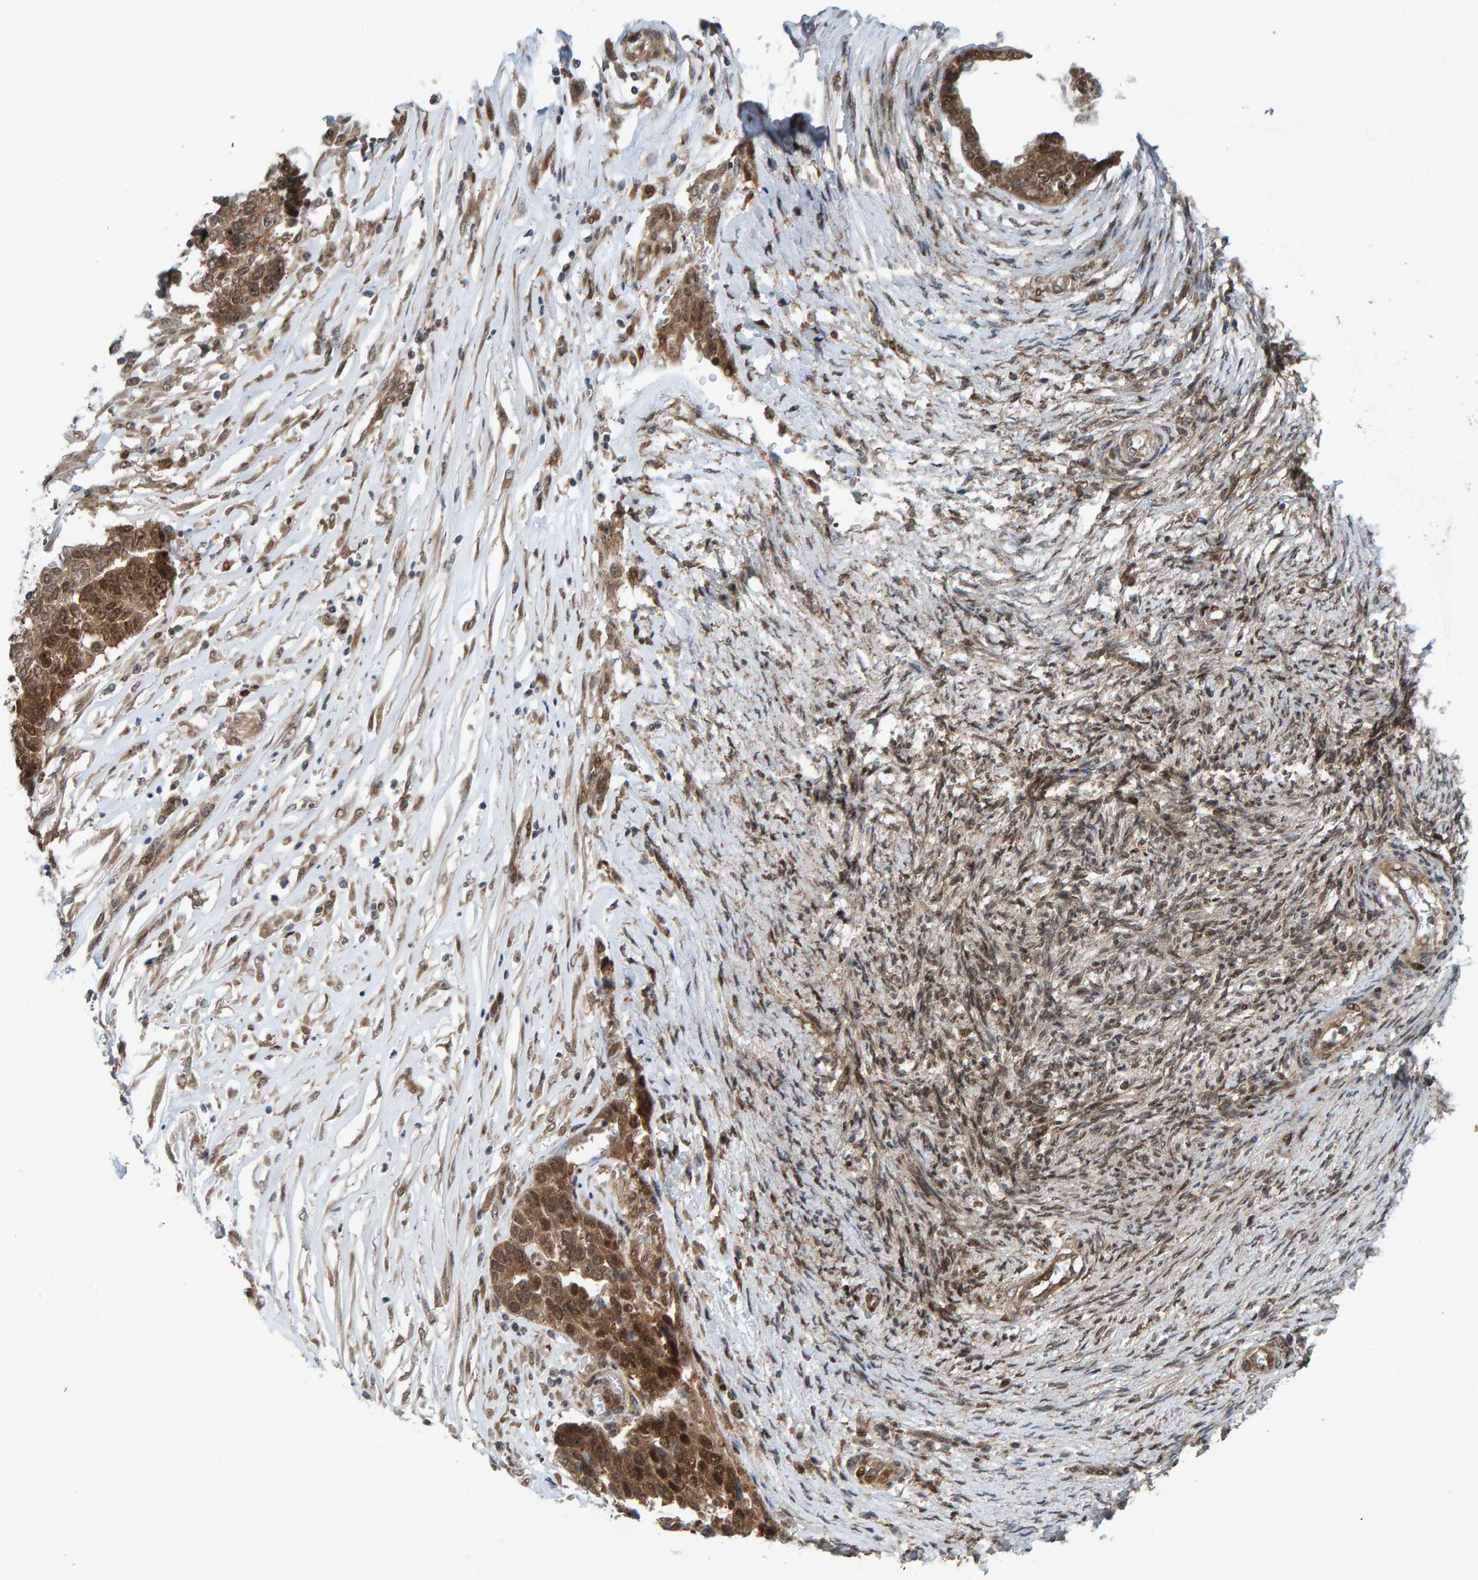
{"staining": {"intensity": "moderate", "quantity": ">75%", "location": "cytoplasmic/membranous,nuclear"}, "tissue": "ovarian cancer", "cell_type": "Tumor cells", "image_type": "cancer", "snomed": [{"axis": "morphology", "description": "Cystadenocarcinoma, serous, NOS"}, {"axis": "topography", "description": "Ovary"}], "caption": "Moderate cytoplasmic/membranous and nuclear expression is present in about >75% of tumor cells in serous cystadenocarcinoma (ovarian).", "gene": "ZNF366", "patient": {"sex": "female", "age": 44}}